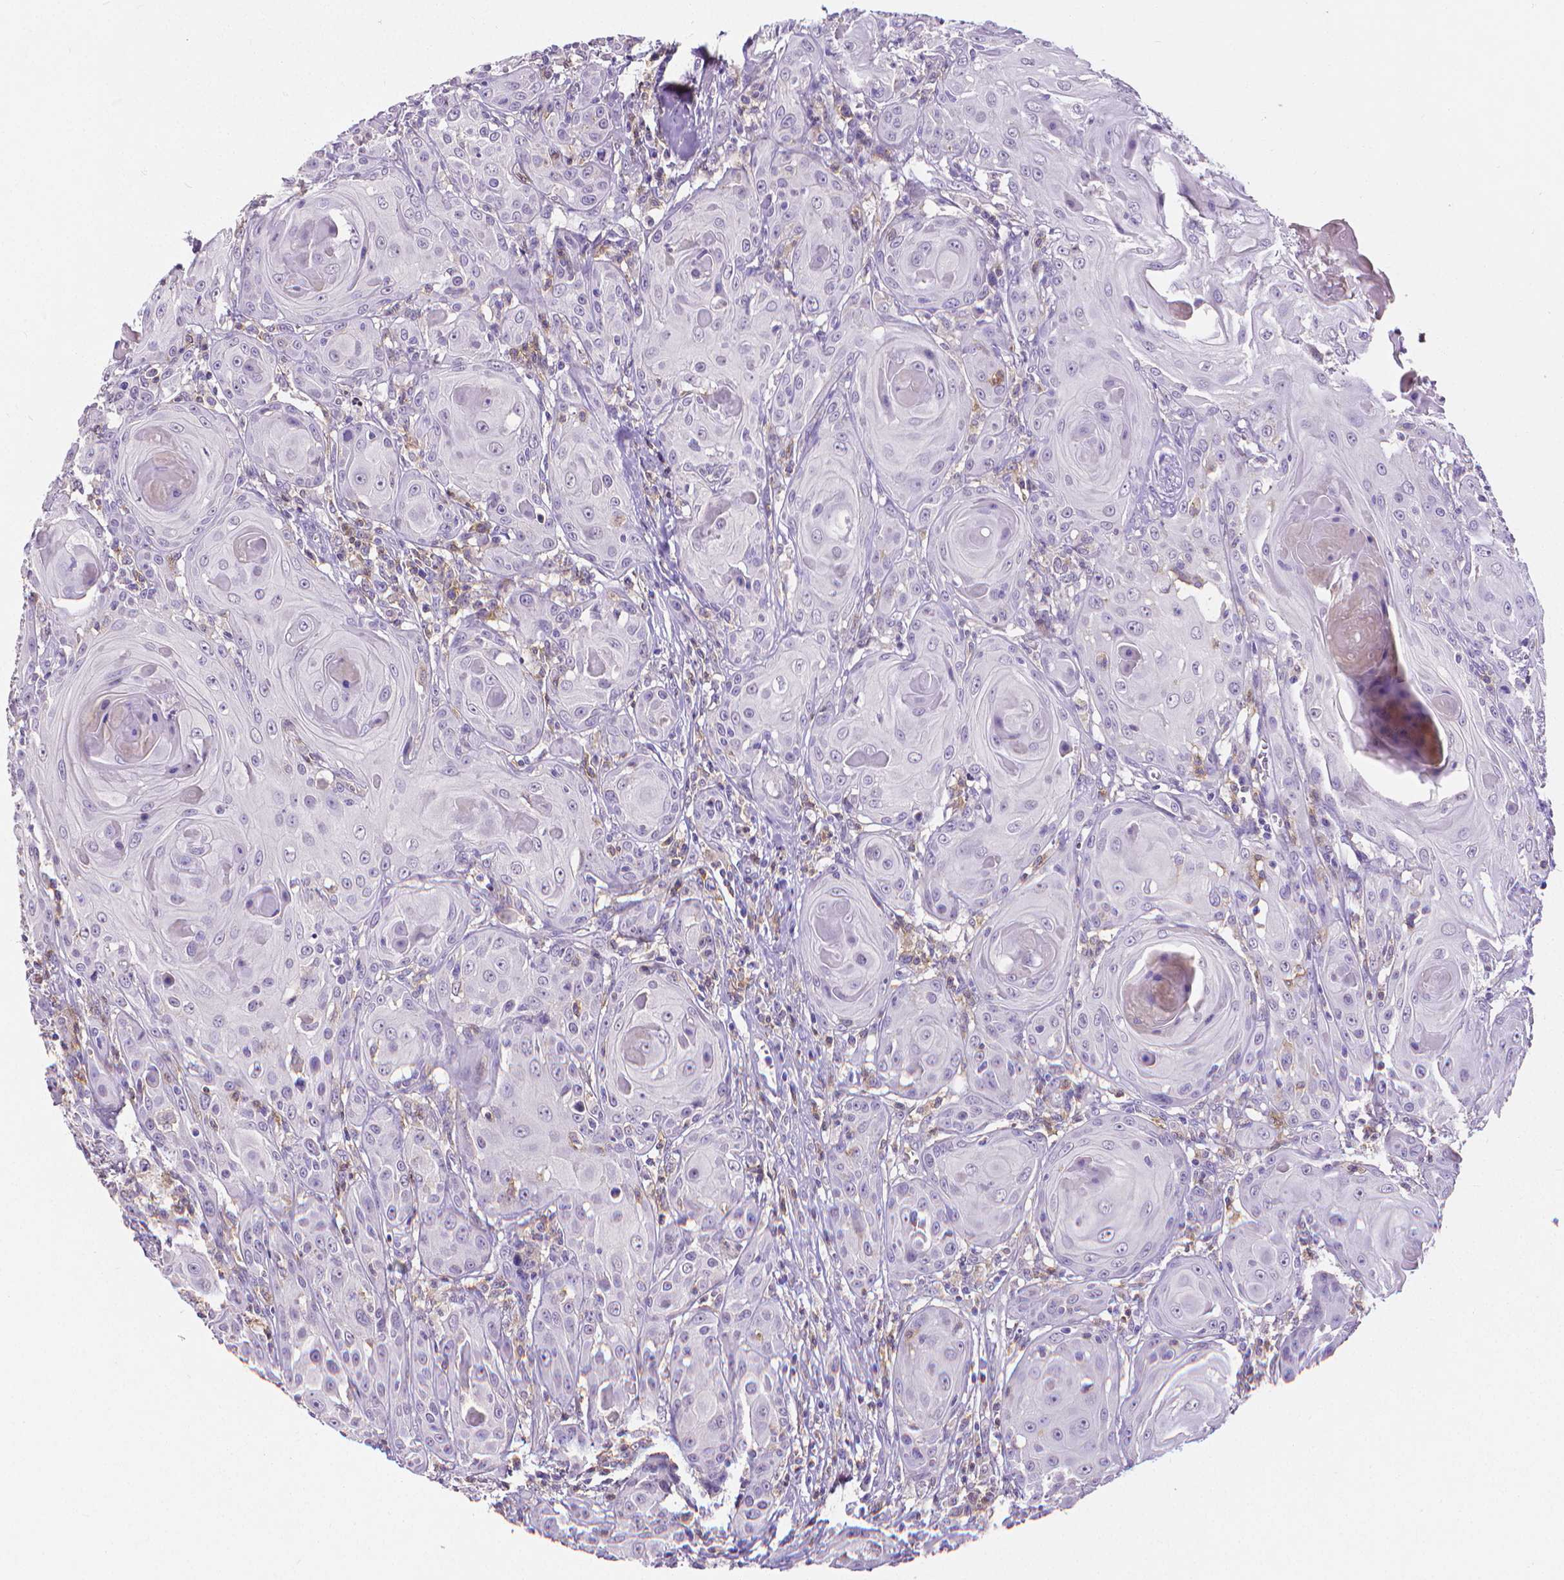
{"staining": {"intensity": "negative", "quantity": "none", "location": "none"}, "tissue": "head and neck cancer", "cell_type": "Tumor cells", "image_type": "cancer", "snomed": [{"axis": "morphology", "description": "Squamous cell carcinoma, NOS"}, {"axis": "topography", "description": "Head-Neck"}], "caption": "This is an immunohistochemistry (IHC) micrograph of squamous cell carcinoma (head and neck). There is no staining in tumor cells.", "gene": "CD4", "patient": {"sex": "female", "age": 80}}